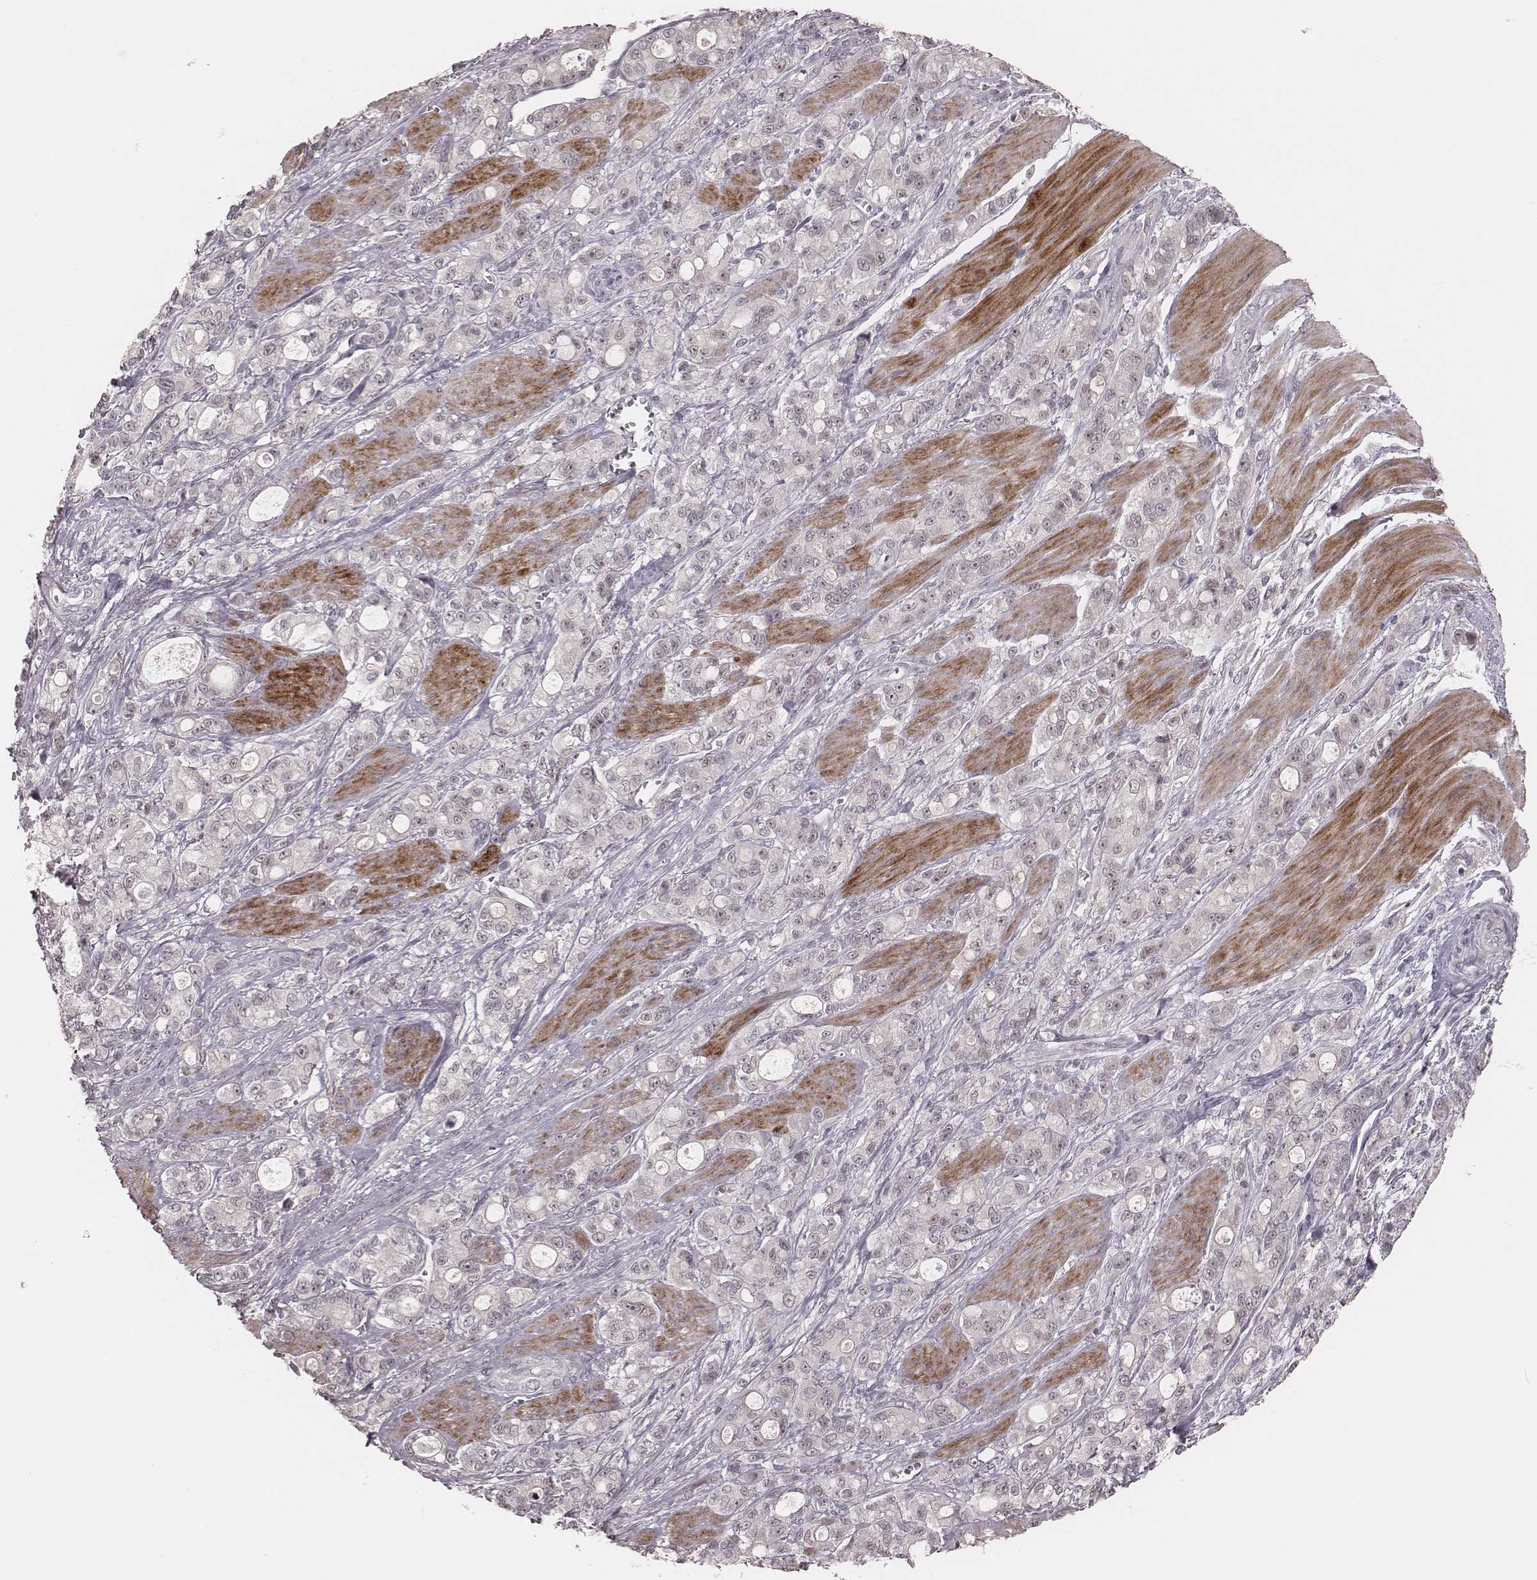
{"staining": {"intensity": "negative", "quantity": "none", "location": "none"}, "tissue": "stomach cancer", "cell_type": "Tumor cells", "image_type": "cancer", "snomed": [{"axis": "morphology", "description": "Adenocarcinoma, NOS"}, {"axis": "topography", "description": "Stomach"}], "caption": "This micrograph is of stomach adenocarcinoma stained with IHC to label a protein in brown with the nuclei are counter-stained blue. There is no staining in tumor cells.", "gene": "FAM13B", "patient": {"sex": "male", "age": 63}}